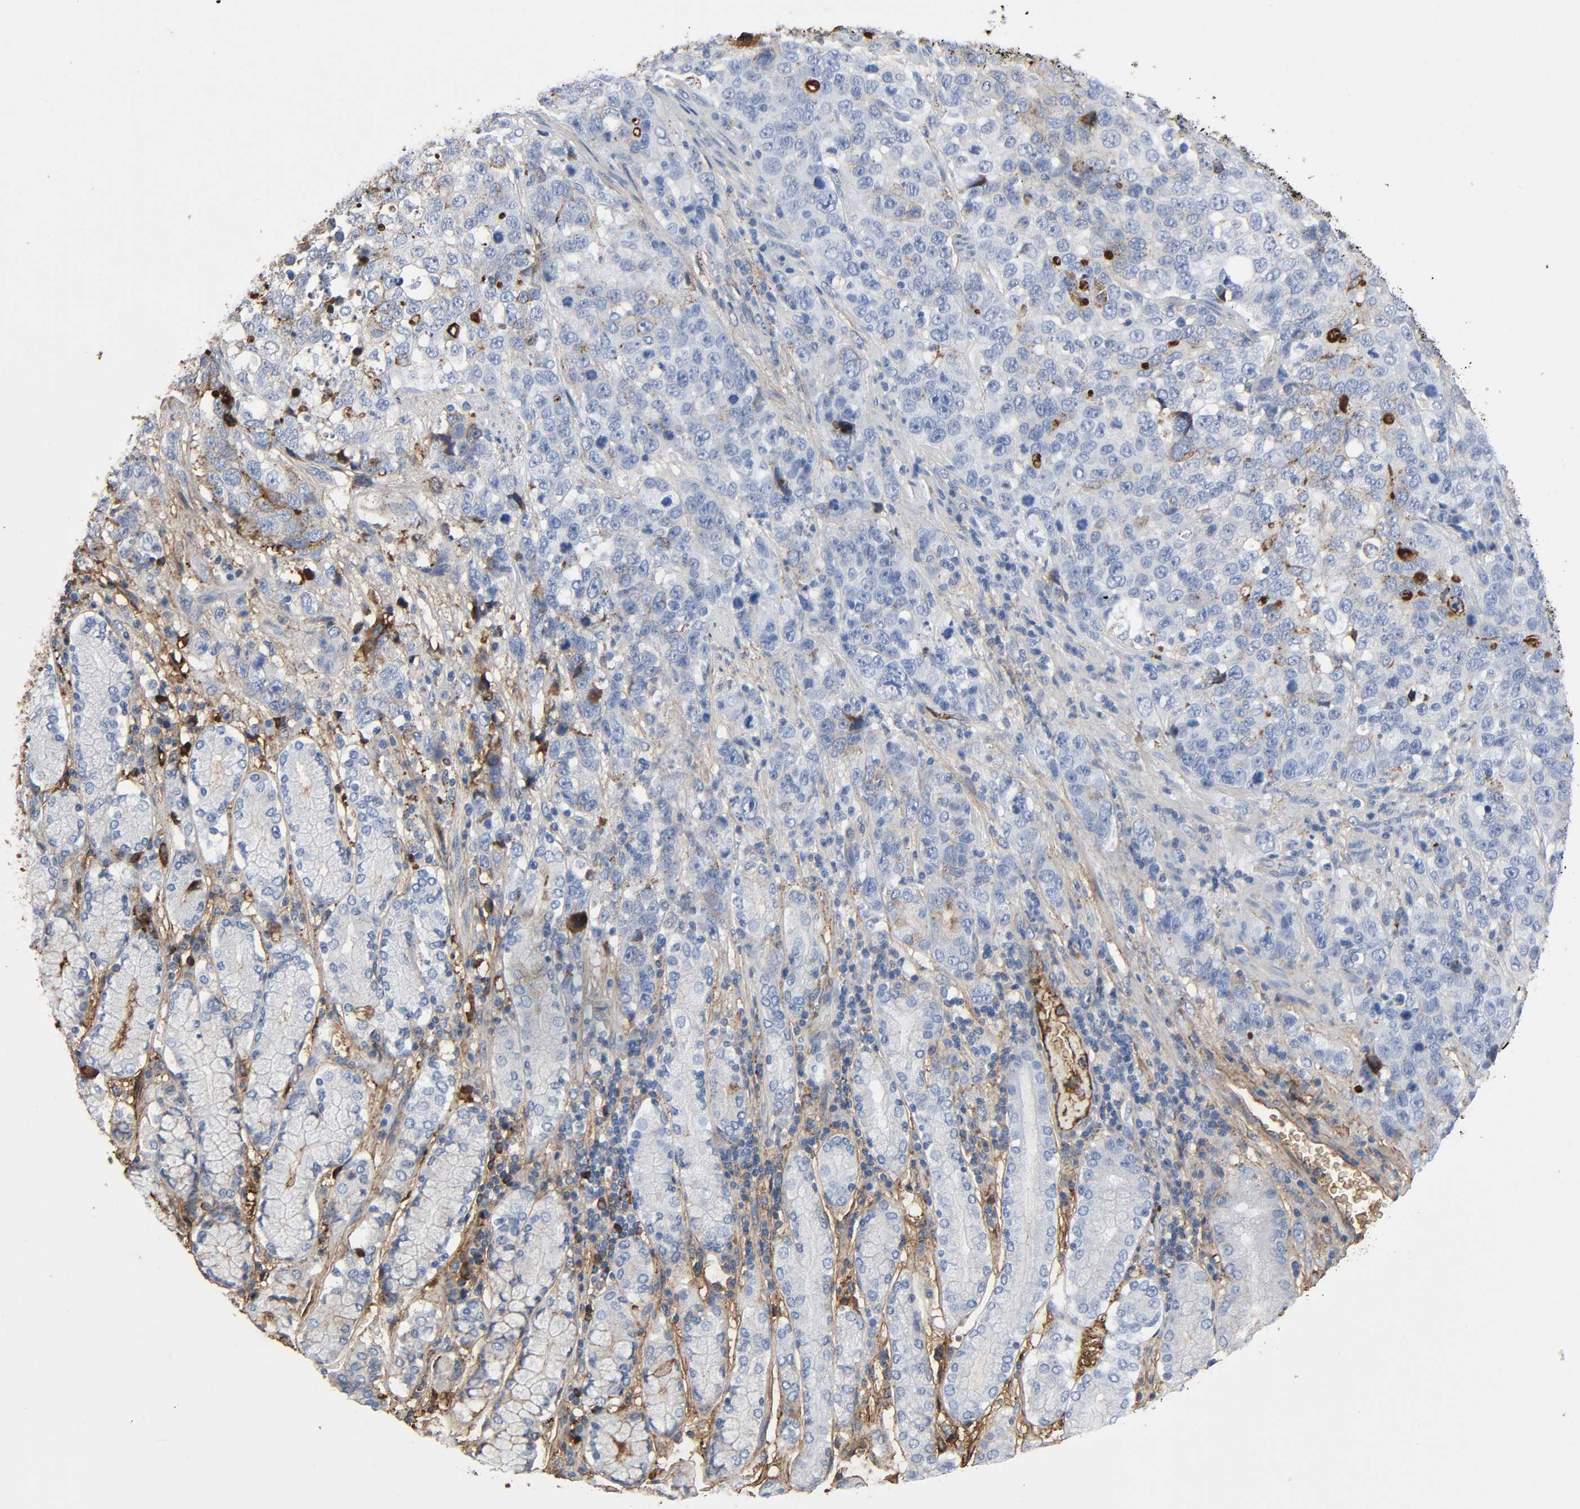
{"staining": {"intensity": "weak", "quantity": "<25%", "location": "cytoplasmic/membranous"}, "tissue": "stomach cancer", "cell_type": "Tumor cells", "image_type": "cancer", "snomed": [{"axis": "morphology", "description": "Normal tissue, NOS"}, {"axis": "morphology", "description": "Adenocarcinoma, NOS"}, {"axis": "topography", "description": "Stomach"}], "caption": "There is no significant staining in tumor cells of adenocarcinoma (stomach). (DAB (3,3'-diaminobenzidine) immunohistochemistry visualized using brightfield microscopy, high magnification).", "gene": "C3", "patient": {"sex": "male", "age": 48}}